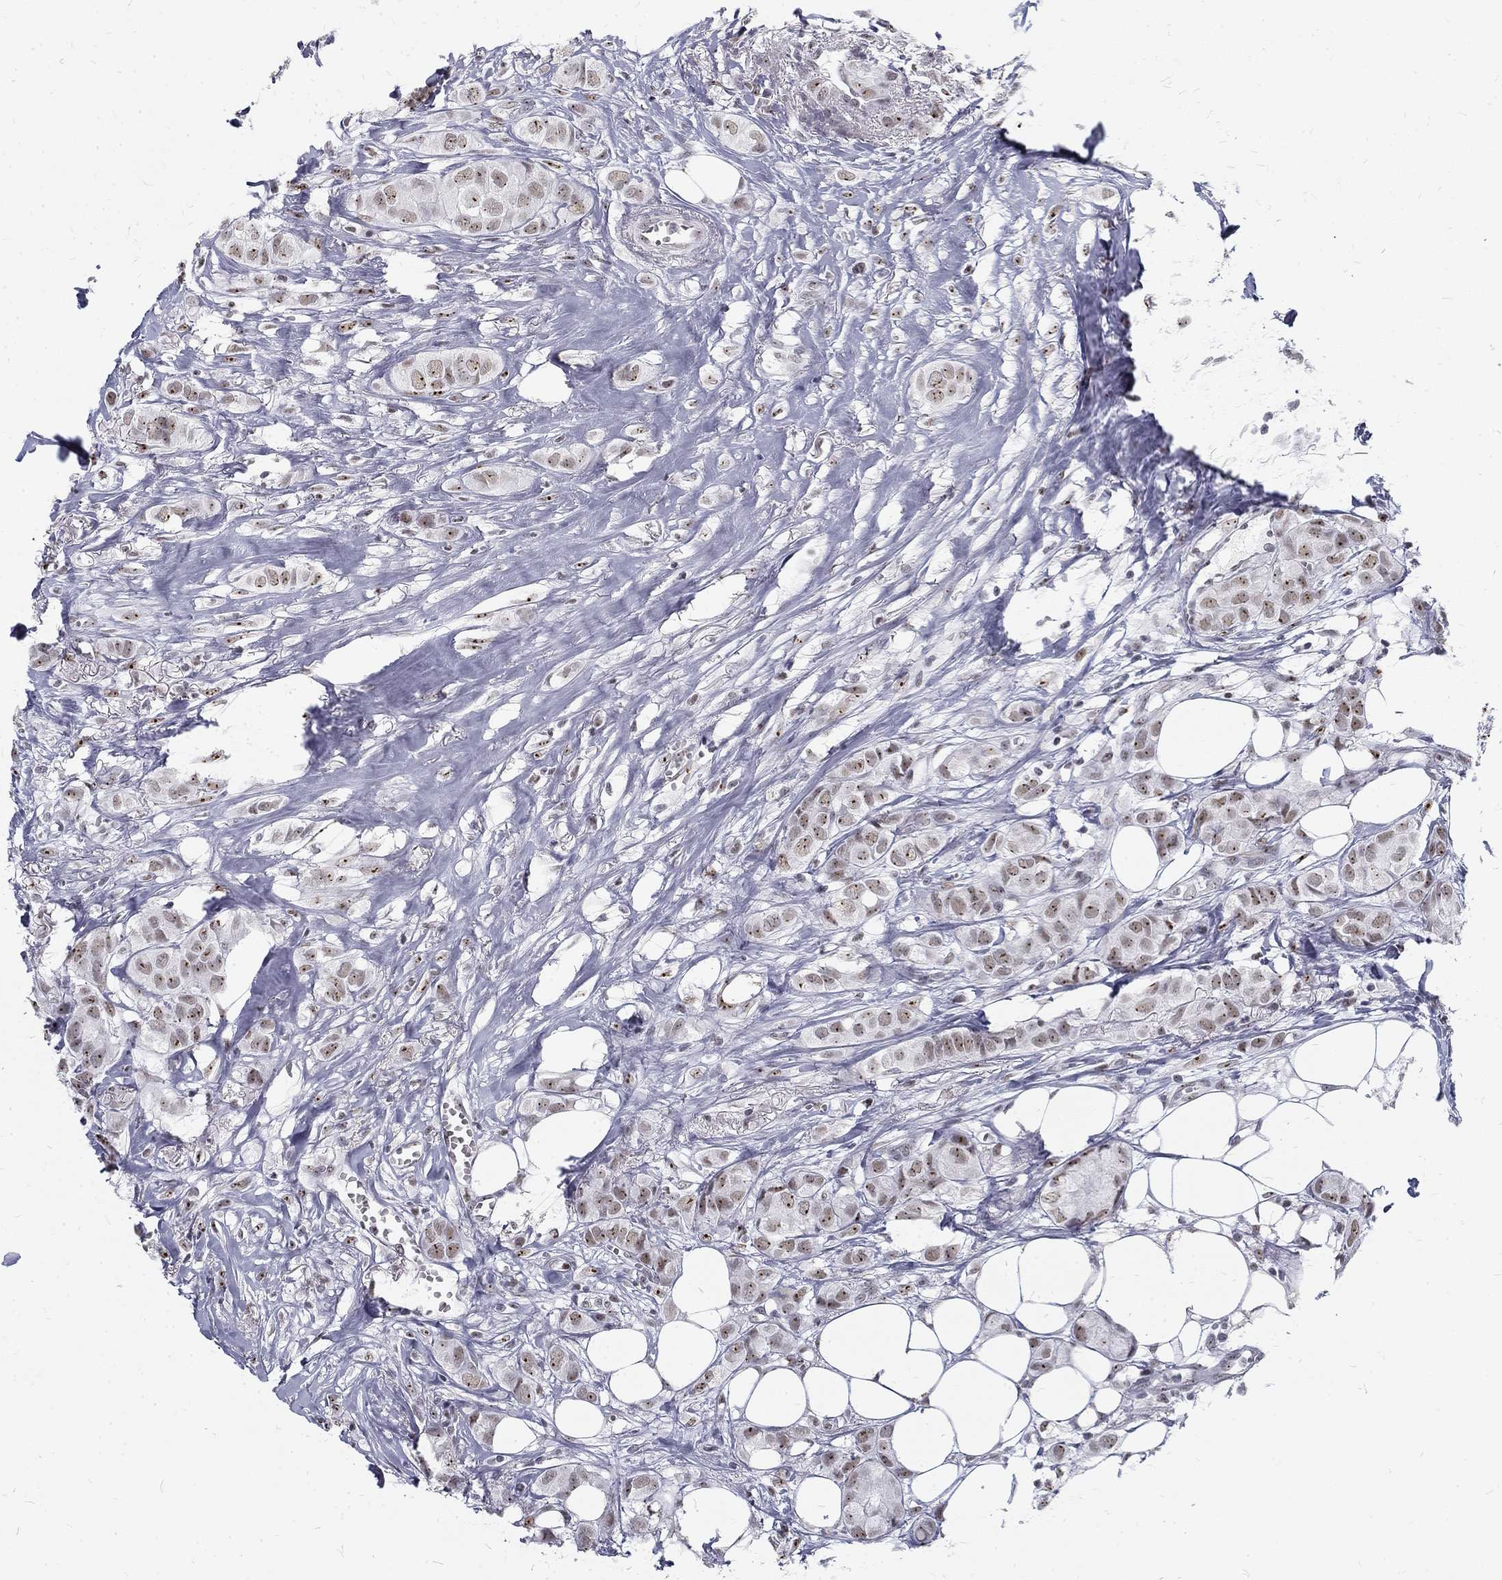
{"staining": {"intensity": "weak", "quantity": ">75%", "location": "nuclear"}, "tissue": "breast cancer", "cell_type": "Tumor cells", "image_type": "cancer", "snomed": [{"axis": "morphology", "description": "Duct carcinoma"}, {"axis": "topography", "description": "Breast"}], "caption": "Protein staining of breast cancer (intraductal carcinoma) tissue reveals weak nuclear expression in approximately >75% of tumor cells.", "gene": "SNORC", "patient": {"sex": "female", "age": 85}}